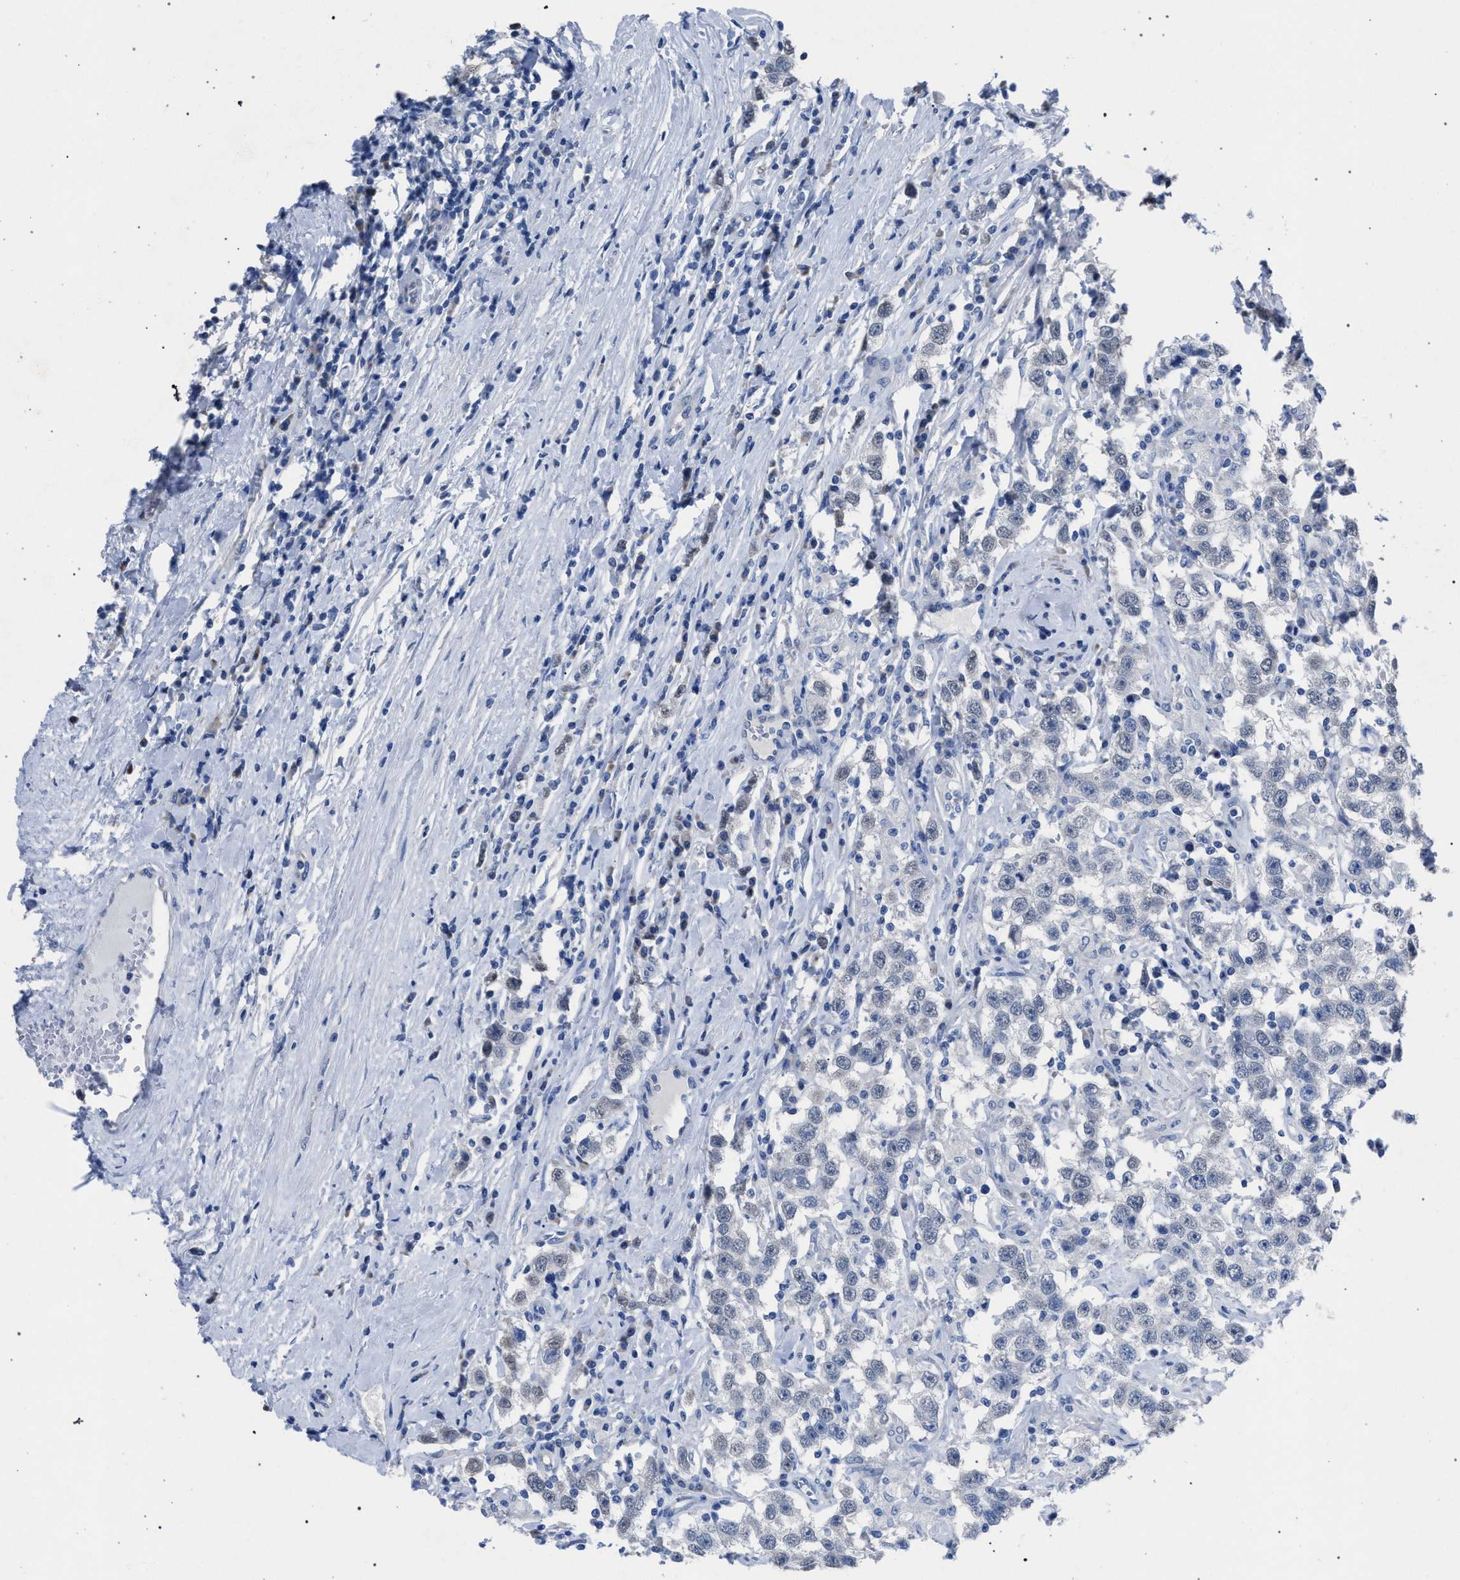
{"staining": {"intensity": "negative", "quantity": "none", "location": "none"}, "tissue": "testis cancer", "cell_type": "Tumor cells", "image_type": "cancer", "snomed": [{"axis": "morphology", "description": "Seminoma, NOS"}, {"axis": "topography", "description": "Testis"}], "caption": "This is an IHC histopathology image of testis cancer. There is no positivity in tumor cells.", "gene": "CRYZ", "patient": {"sex": "male", "age": 41}}